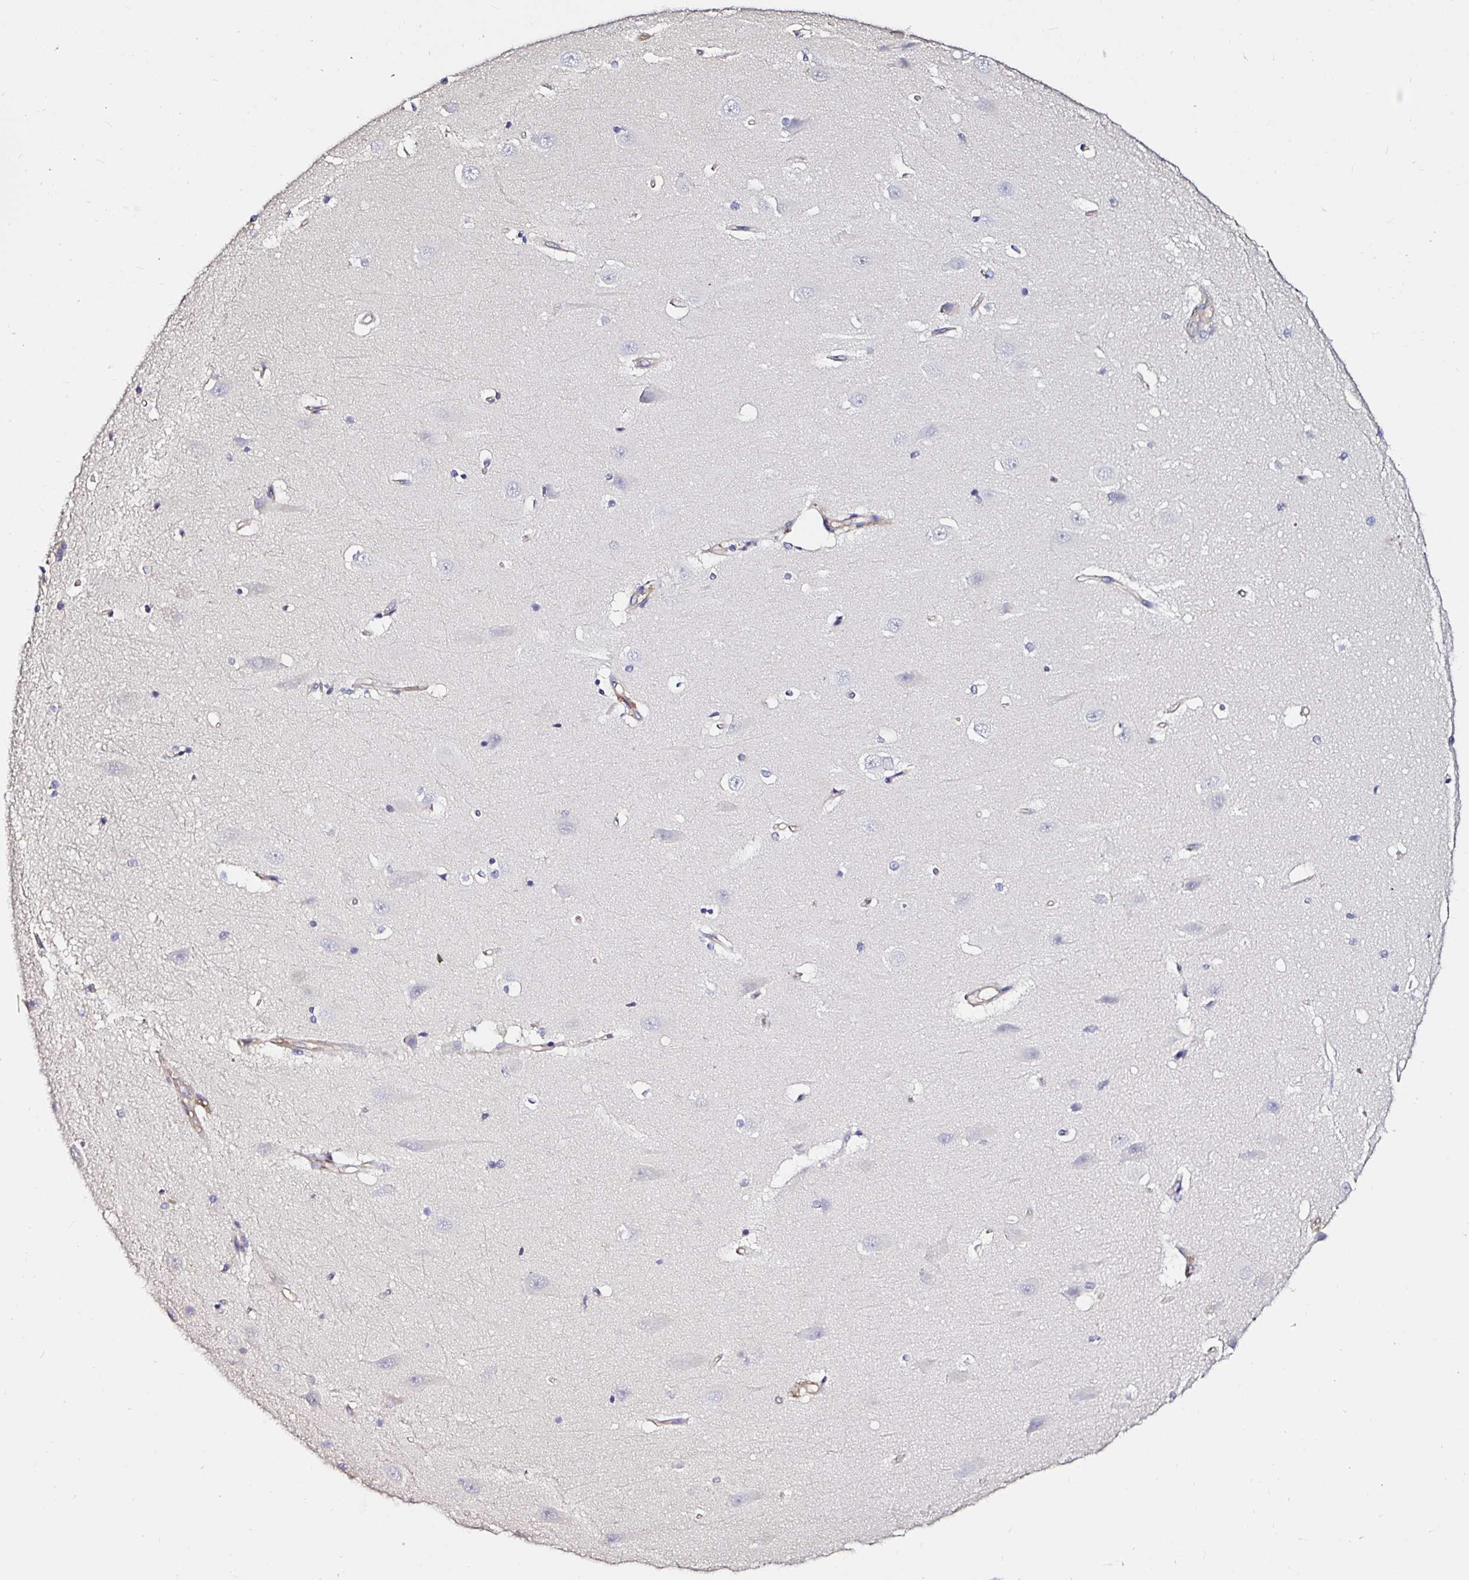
{"staining": {"intensity": "negative", "quantity": "none", "location": "none"}, "tissue": "hippocampus", "cell_type": "Glial cells", "image_type": "normal", "snomed": [{"axis": "morphology", "description": "Normal tissue, NOS"}, {"axis": "topography", "description": "Hippocampus"}], "caption": "Protein analysis of unremarkable hippocampus displays no significant staining in glial cells.", "gene": "RSRP1", "patient": {"sex": "male", "age": 63}}